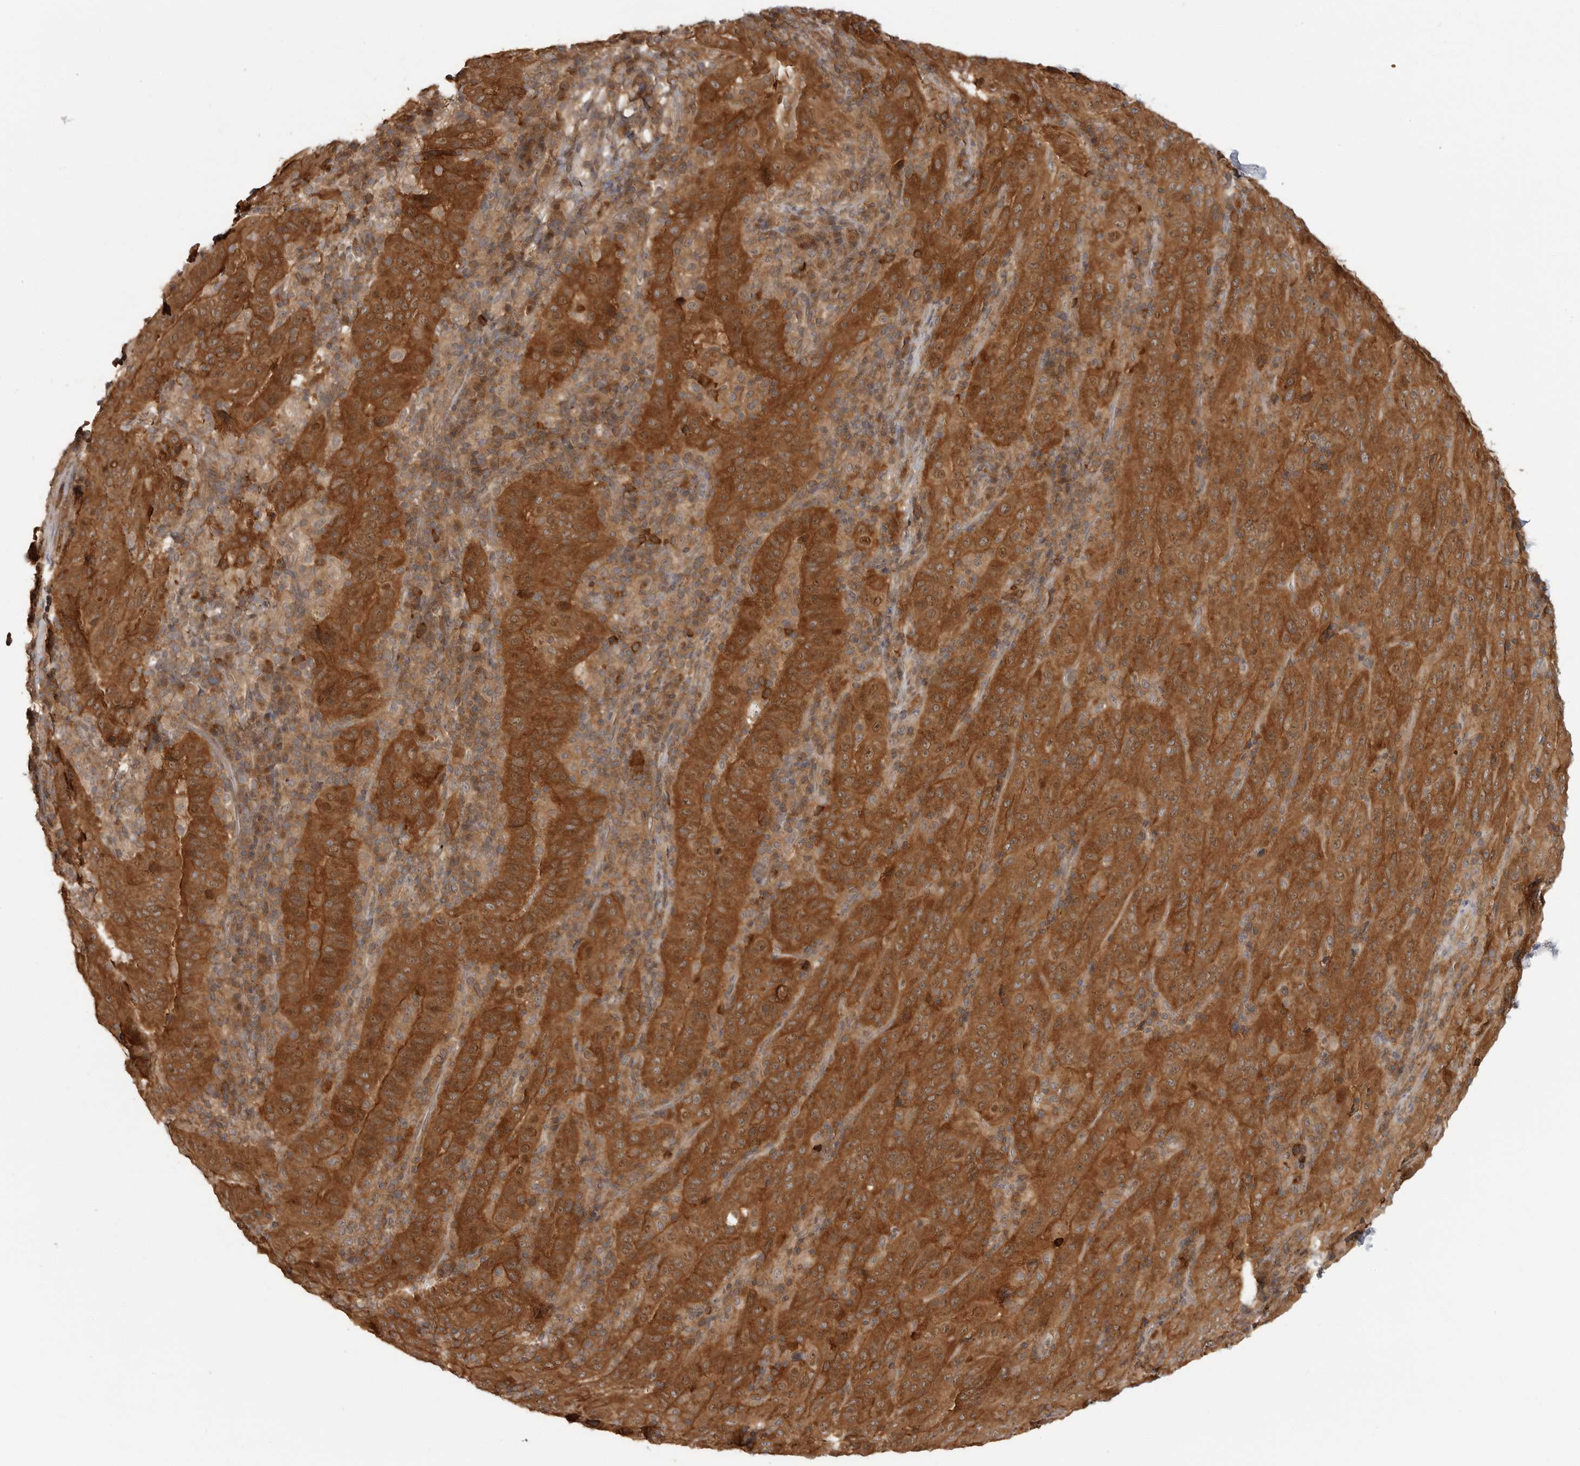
{"staining": {"intensity": "strong", "quantity": ">75%", "location": "cytoplasmic/membranous,nuclear"}, "tissue": "pancreatic cancer", "cell_type": "Tumor cells", "image_type": "cancer", "snomed": [{"axis": "morphology", "description": "Adenocarcinoma, NOS"}, {"axis": "topography", "description": "Pancreas"}], "caption": "A micrograph of human pancreatic cancer stained for a protein shows strong cytoplasmic/membranous and nuclear brown staining in tumor cells. Immunohistochemistry (ihc) stains the protein in brown and the nuclei are stained blue.", "gene": "ERN1", "patient": {"sex": "male", "age": 63}}